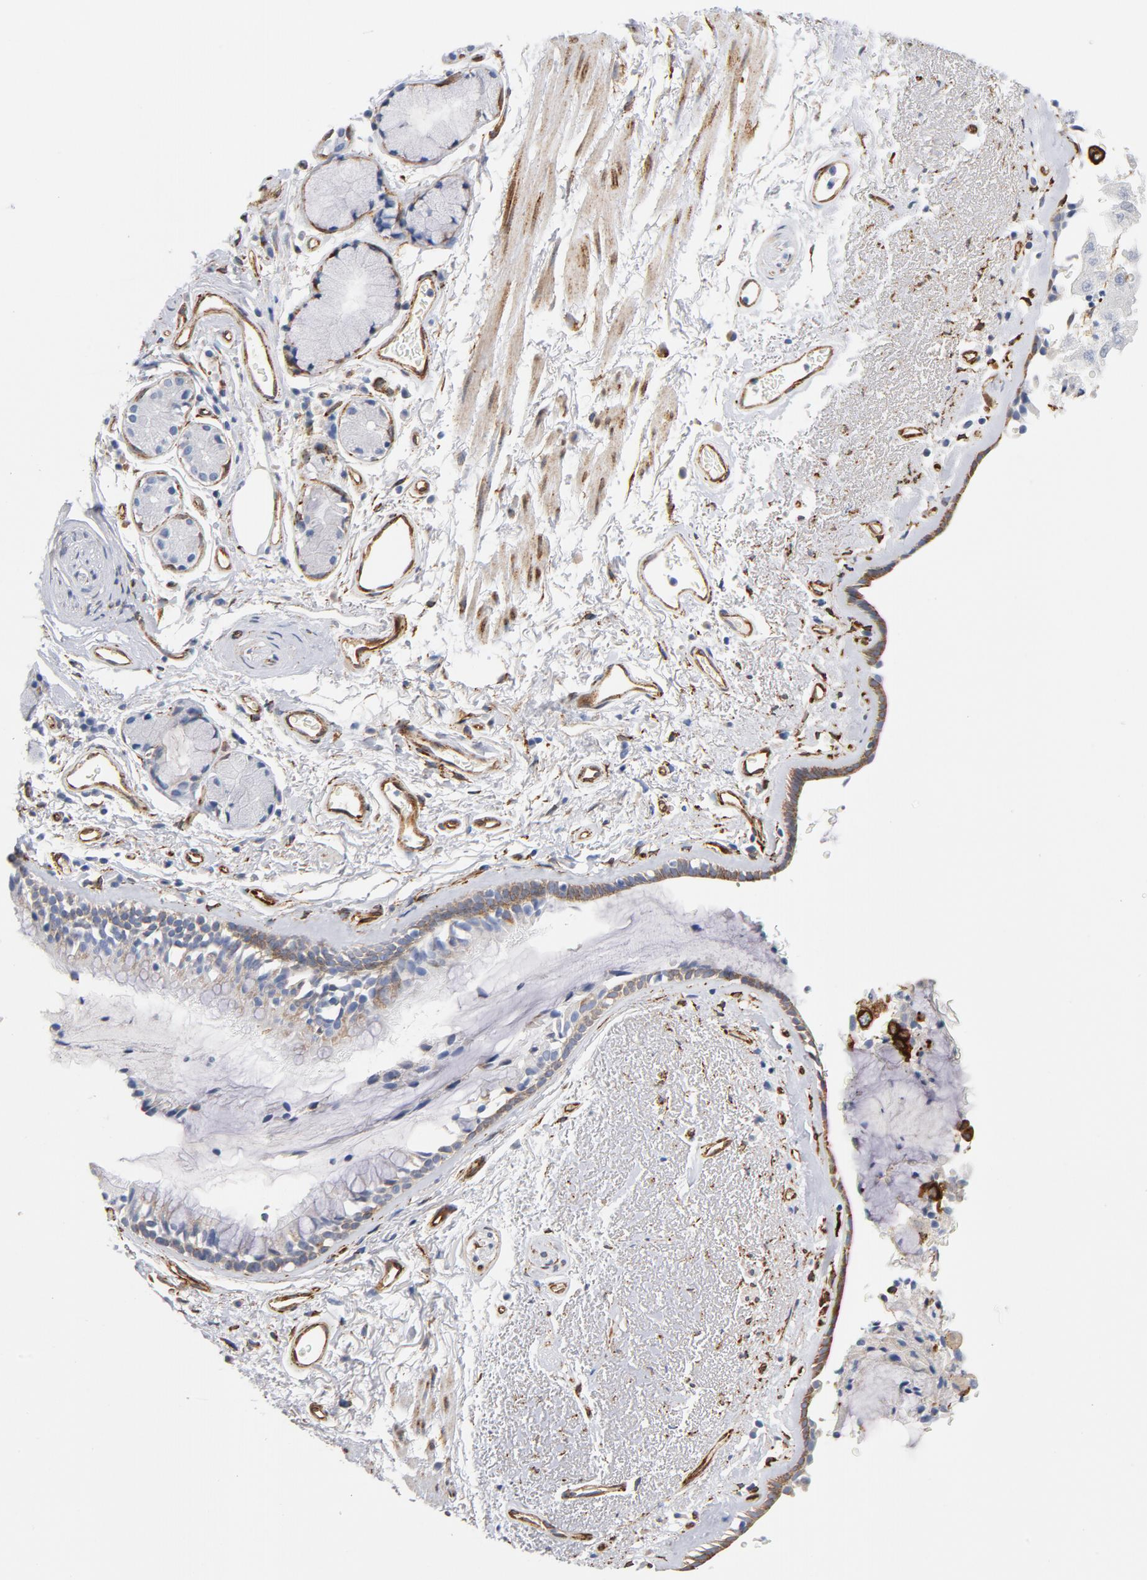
{"staining": {"intensity": "weak", "quantity": ">75%", "location": "cytoplasmic/membranous"}, "tissue": "bronchus", "cell_type": "Respiratory epithelial cells", "image_type": "normal", "snomed": [{"axis": "morphology", "description": "Normal tissue, NOS"}, {"axis": "morphology", "description": "Adenocarcinoma, NOS"}, {"axis": "topography", "description": "Bronchus"}, {"axis": "topography", "description": "Lung"}], "caption": "Weak cytoplasmic/membranous staining is seen in approximately >75% of respiratory epithelial cells in normal bronchus. (Stains: DAB (3,3'-diaminobenzidine) in brown, nuclei in blue, Microscopy: brightfield microscopy at high magnification).", "gene": "SERPINH1", "patient": {"sex": "male", "age": 71}}